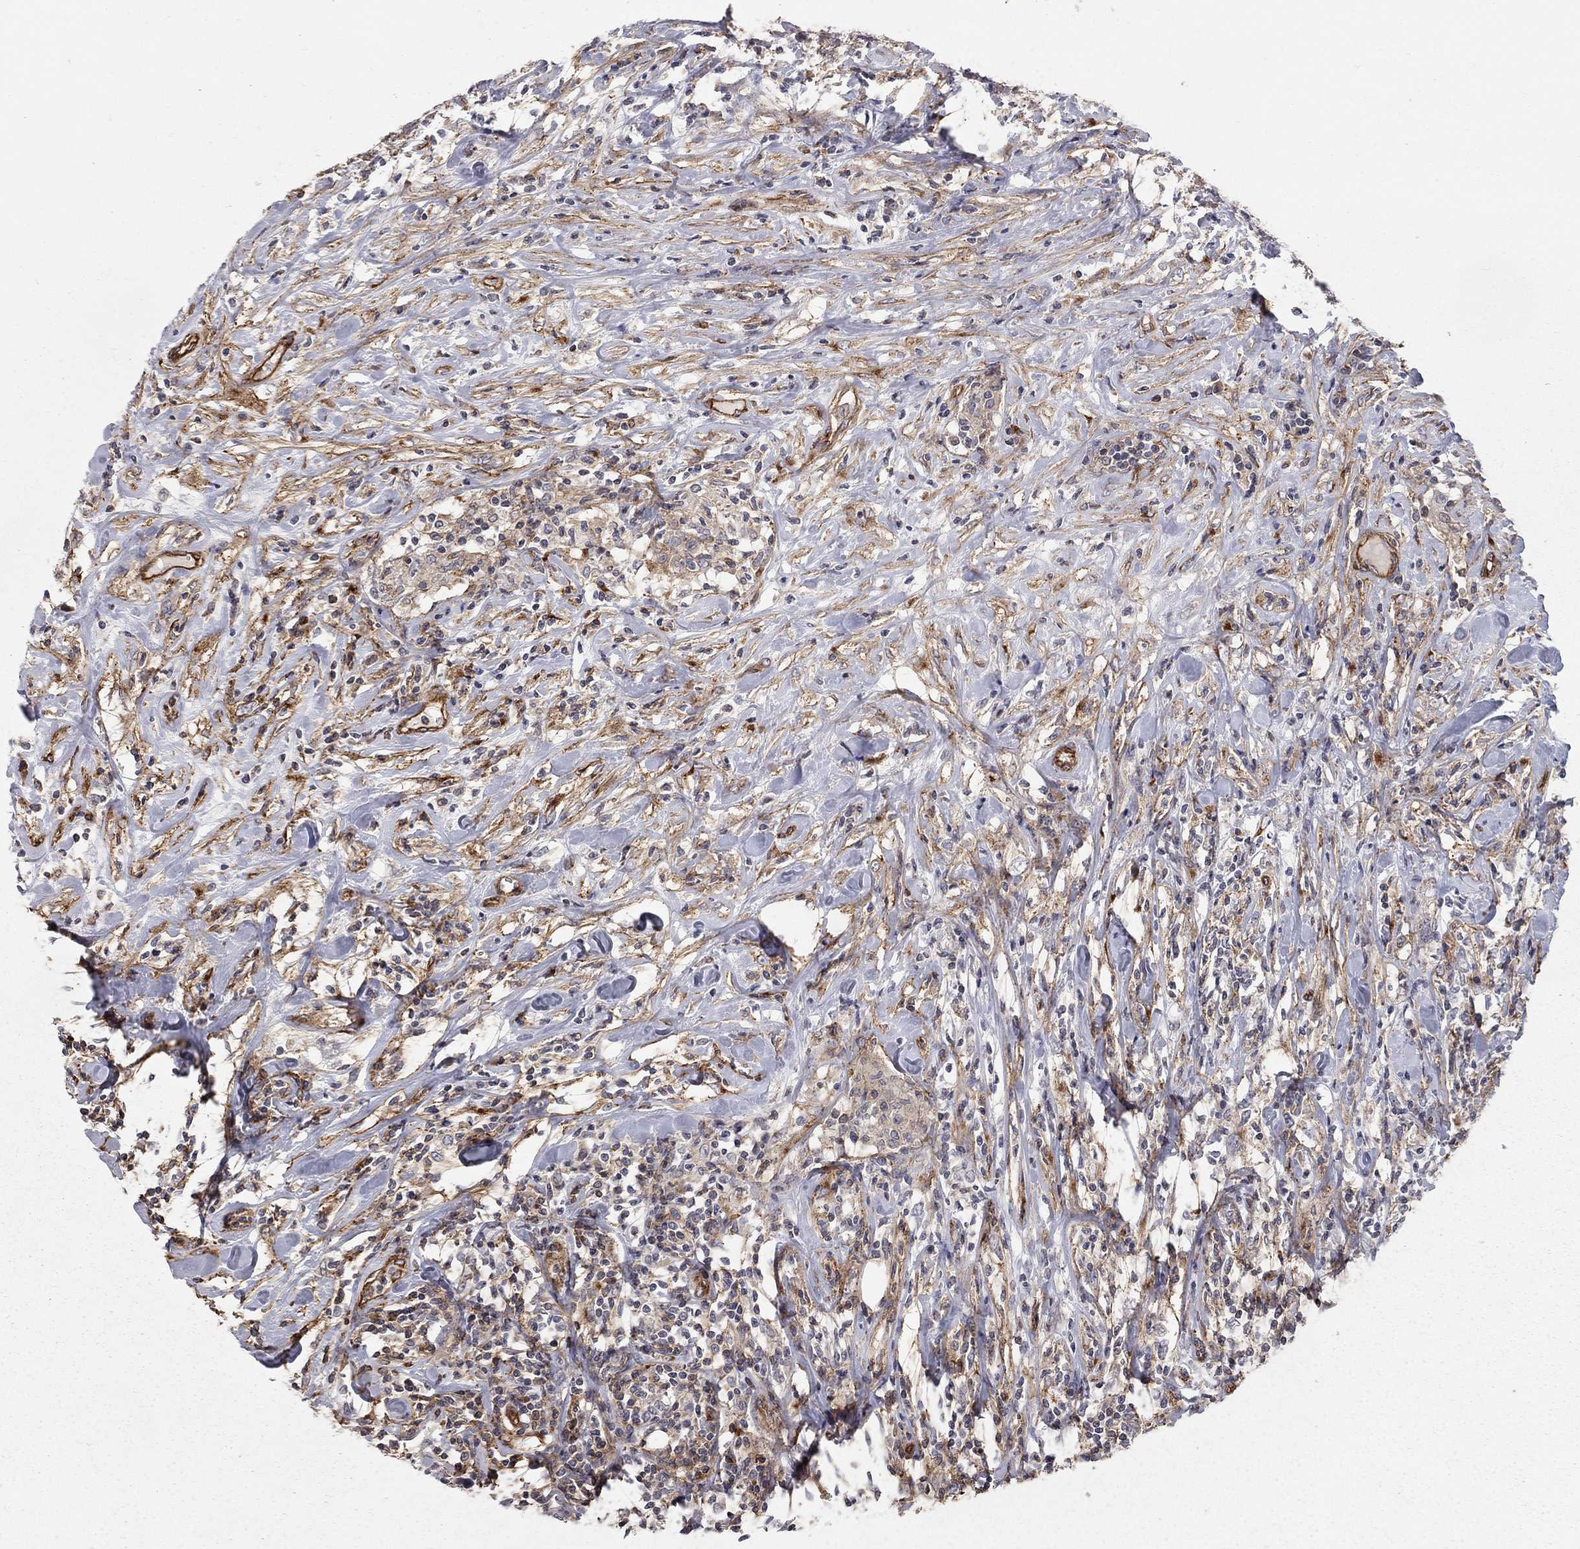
{"staining": {"intensity": "negative", "quantity": "none", "location": "none"}, "tissue": "lymphoma", "cell_type": "Tumor cells", "image_type": "cancer", "snomed": [{"axis": "morphology", "description": "Malignant lymphoma, non-Hodgkin's type, High grade"}, {"axis": "topography", "description": "Lymph node"}], "caption": "Lymphoma was stained to show a protein in brown. There is no significant expression in tumor cells. Brightfield microscopy of IHC stained with DAB (brown) and hematoxylin (blue), captured at high magnification.", "gene": "RASEF", "patient": {"sex": "female", "age": 84}}